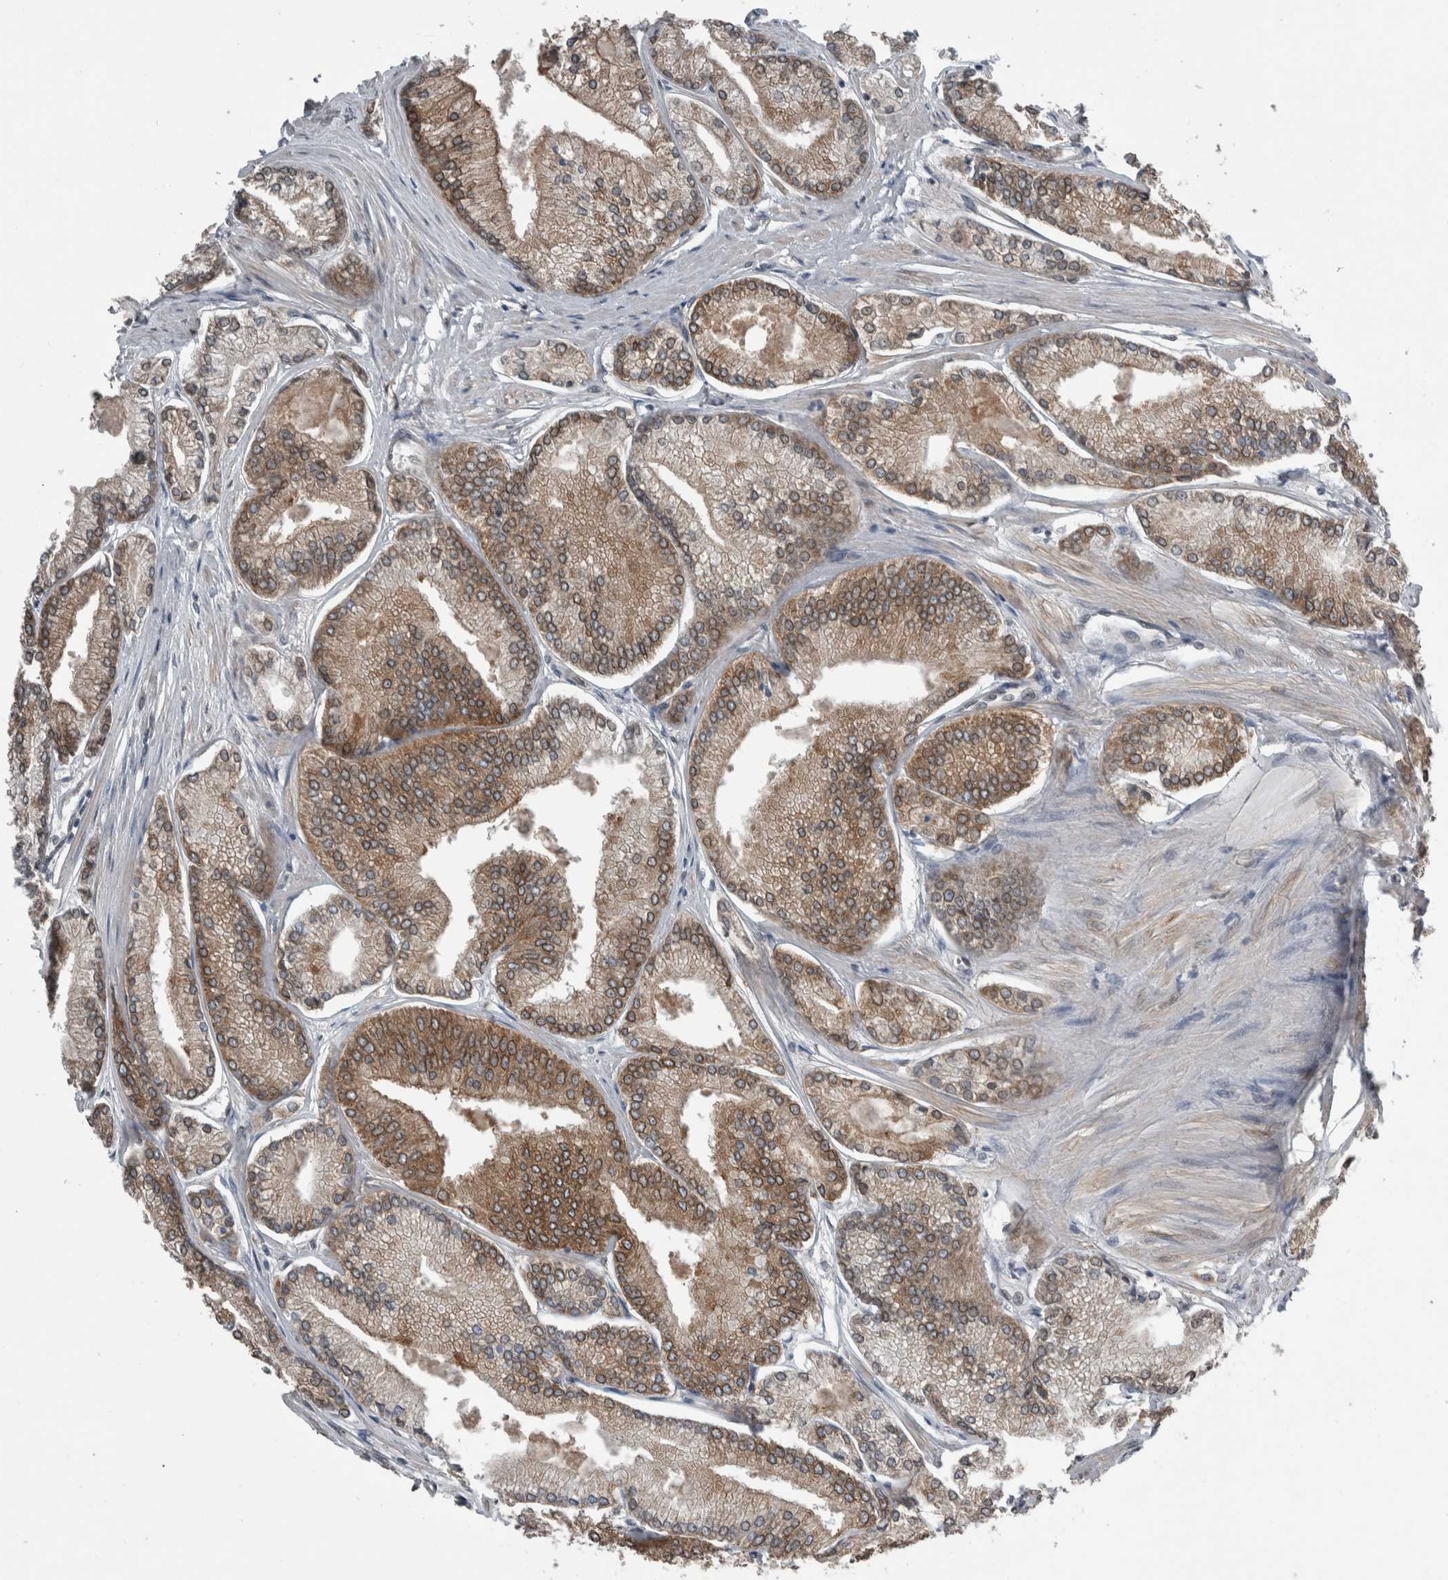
{"staining": {"intensity": "moderate", "quantity": ">75%", "location": "cytoplasmic/membranous,nuclear"}, "tissue": "prostate cancer", "cell_type": "Tumor cells", "image_type": "cancer", "snomed": [{"axis": "morphology", "description": "Adenocarcinoma, Low grade"}, {"axis": "topography", "description": "Prostate"}], "caption": "This micrograph exhibits IHC staining of human prostate cancer, with medium moderate cytoplasmic/membranous and nuclear expression in about >75% of tumor cells.", "gene": "RANBP2", "patient": {"sex": "male", "age": 52}}